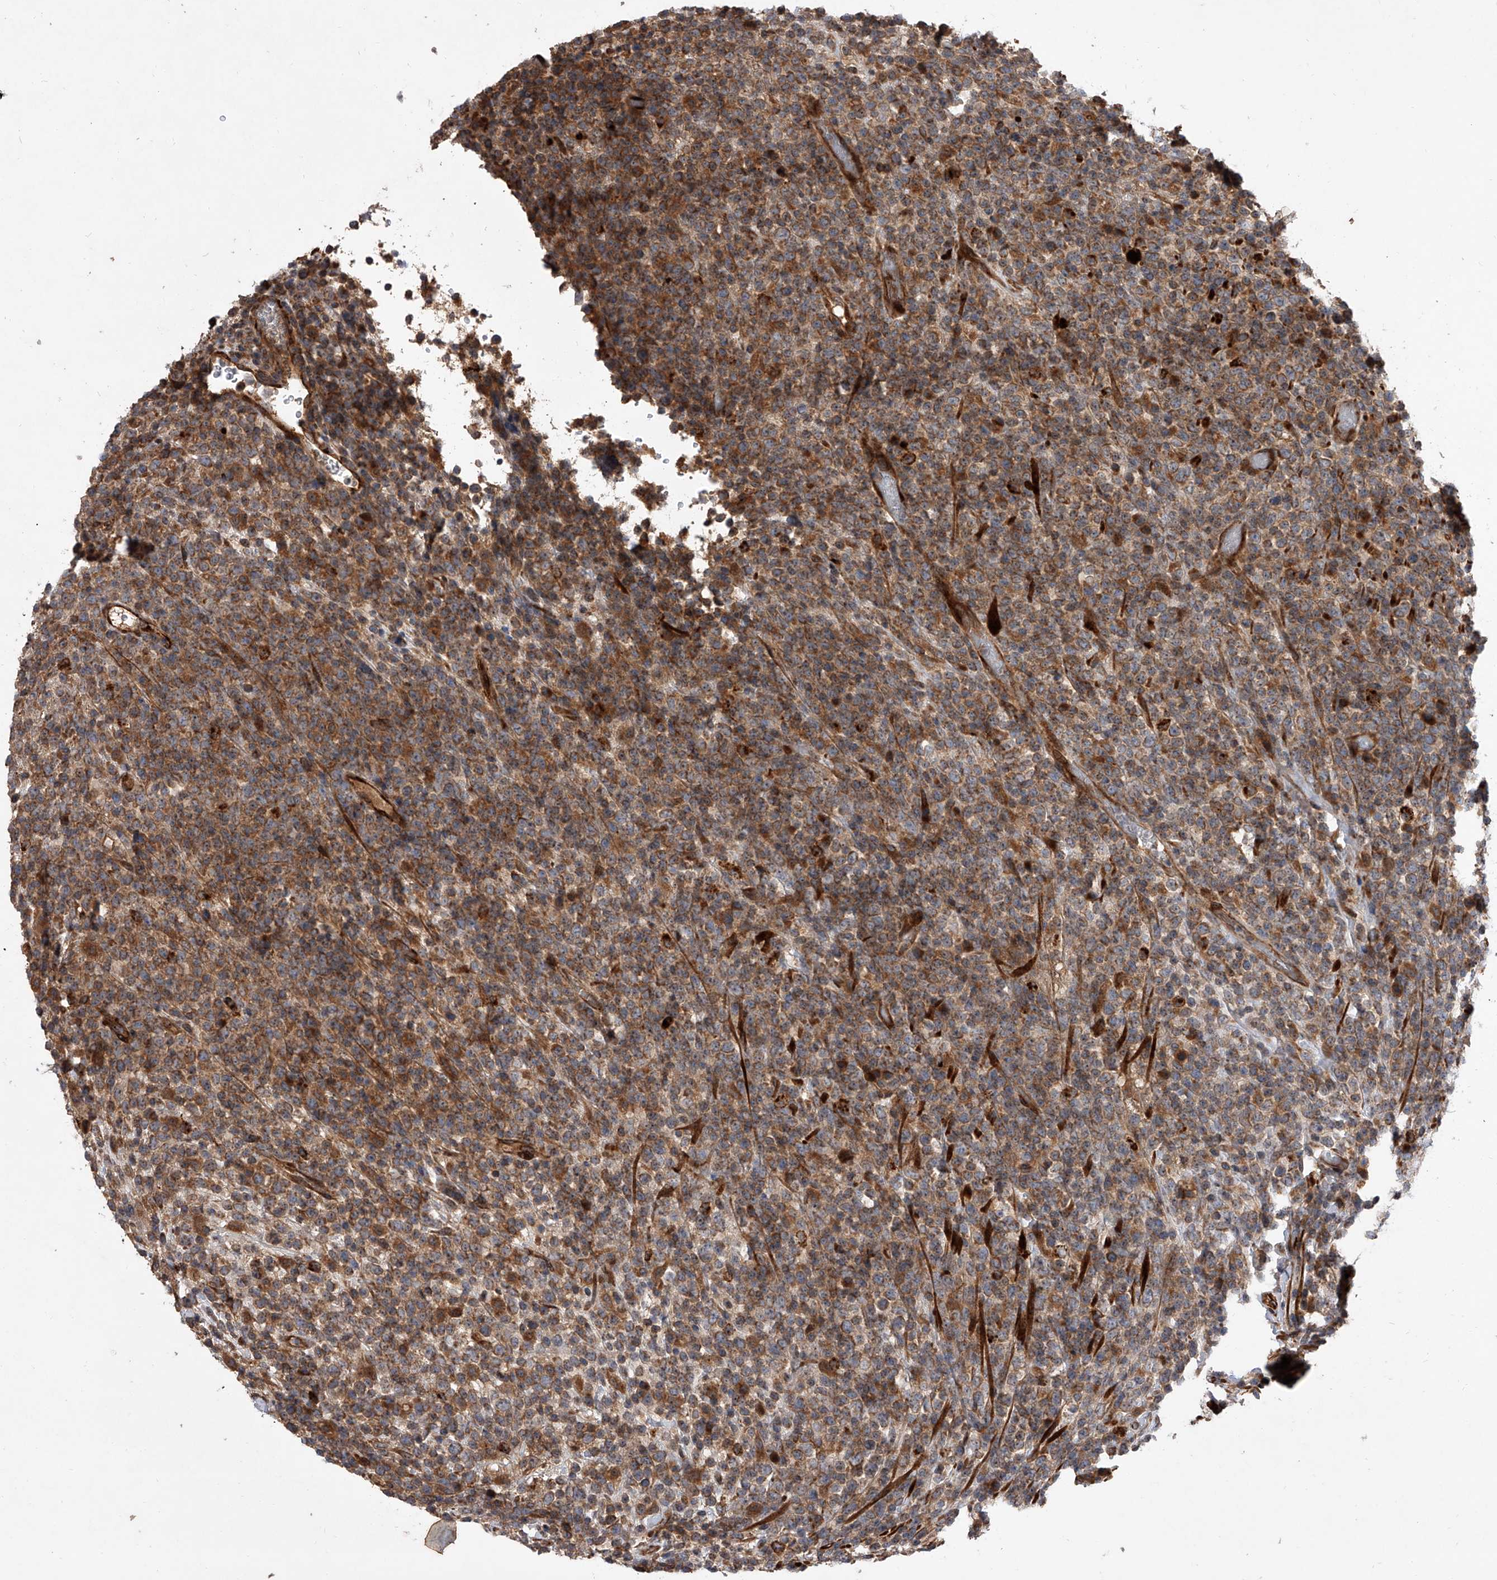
{"staining": {"intensity": "moderate", "quantity": ">75%", "location": "cytoplasmic/membranous"}, "tissue": "lymphoma", "cell_type": "Tumor cells", "image_type": "cancer", "snomed": [{"axis": "morphology", "description": "Malignant lymphoma, non-Hodgkin's type, High grade"}, {"axis": "topography", "description": "Colon"}], "caption": "Protein expression analysis of lymphoma displays moderate cytoplasmic/membranous positivity in approximately >75% of tumor cells. The staining is performed using DAB (3,3'-diaminobenzidine) brown chromogen to label protein expression. The nuclei are counter-stained blue using hematoxylin.", "gene": "USP47", "patient": {"sex": "female", "age": 53}}